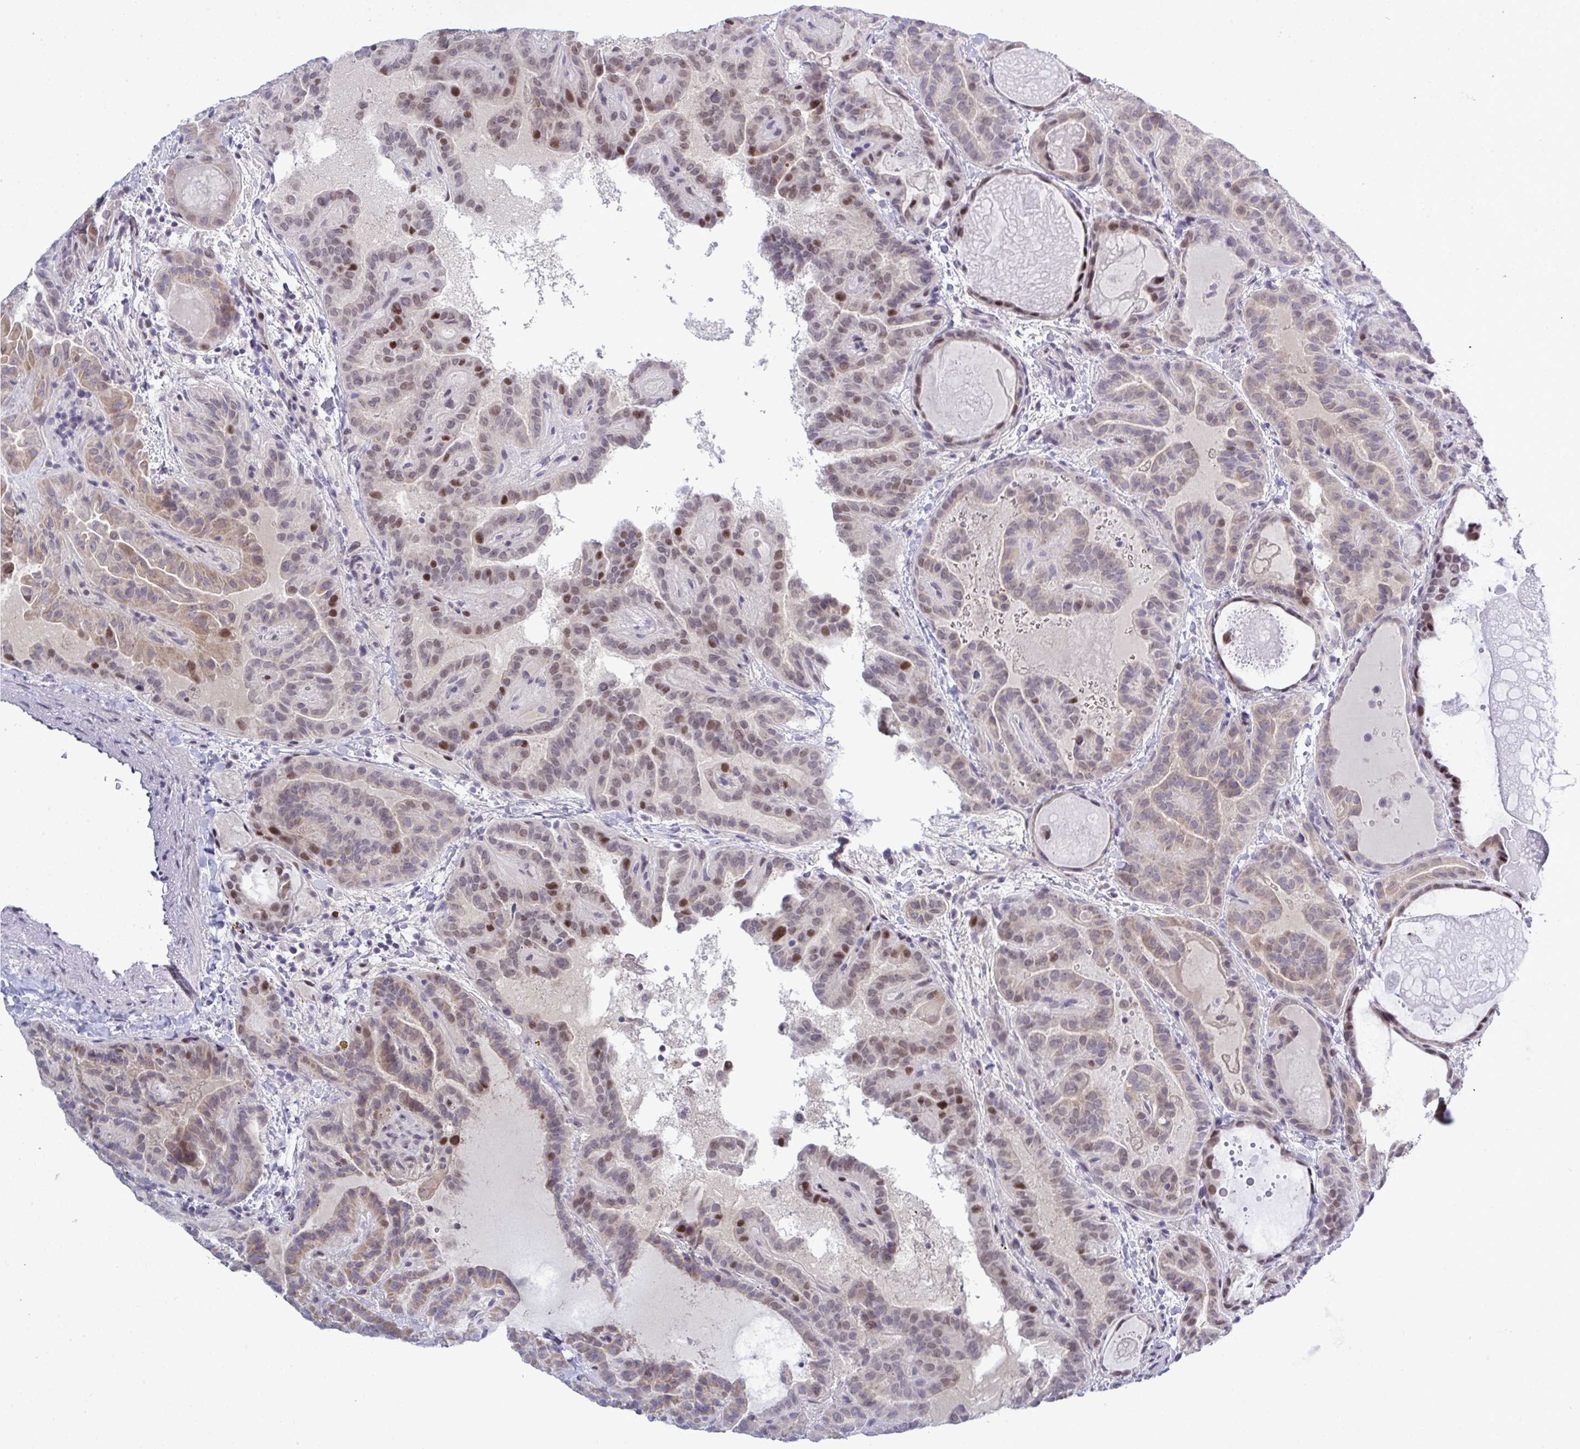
{"staining": {"intensity": "moderate", "quantity": "<25%", "location": "nuclear"}, "tissue": "thyroid cancer", "cell_type": "Tumor cells", "image_type": "cancer", "snomed": [{"axis": "morphology", "description": "Papillary adenocarcinoma, NOS"}, {"axis": "topography", "description": "Thyroid gland"}], "caption": "IHC of thyroid papillary adenocarcinoma shows low levels of moderate nuclear staining in about <25% of tumor cells.", "gene": "PPP1R10", "patient": {"sex": "female", "age": 46}}